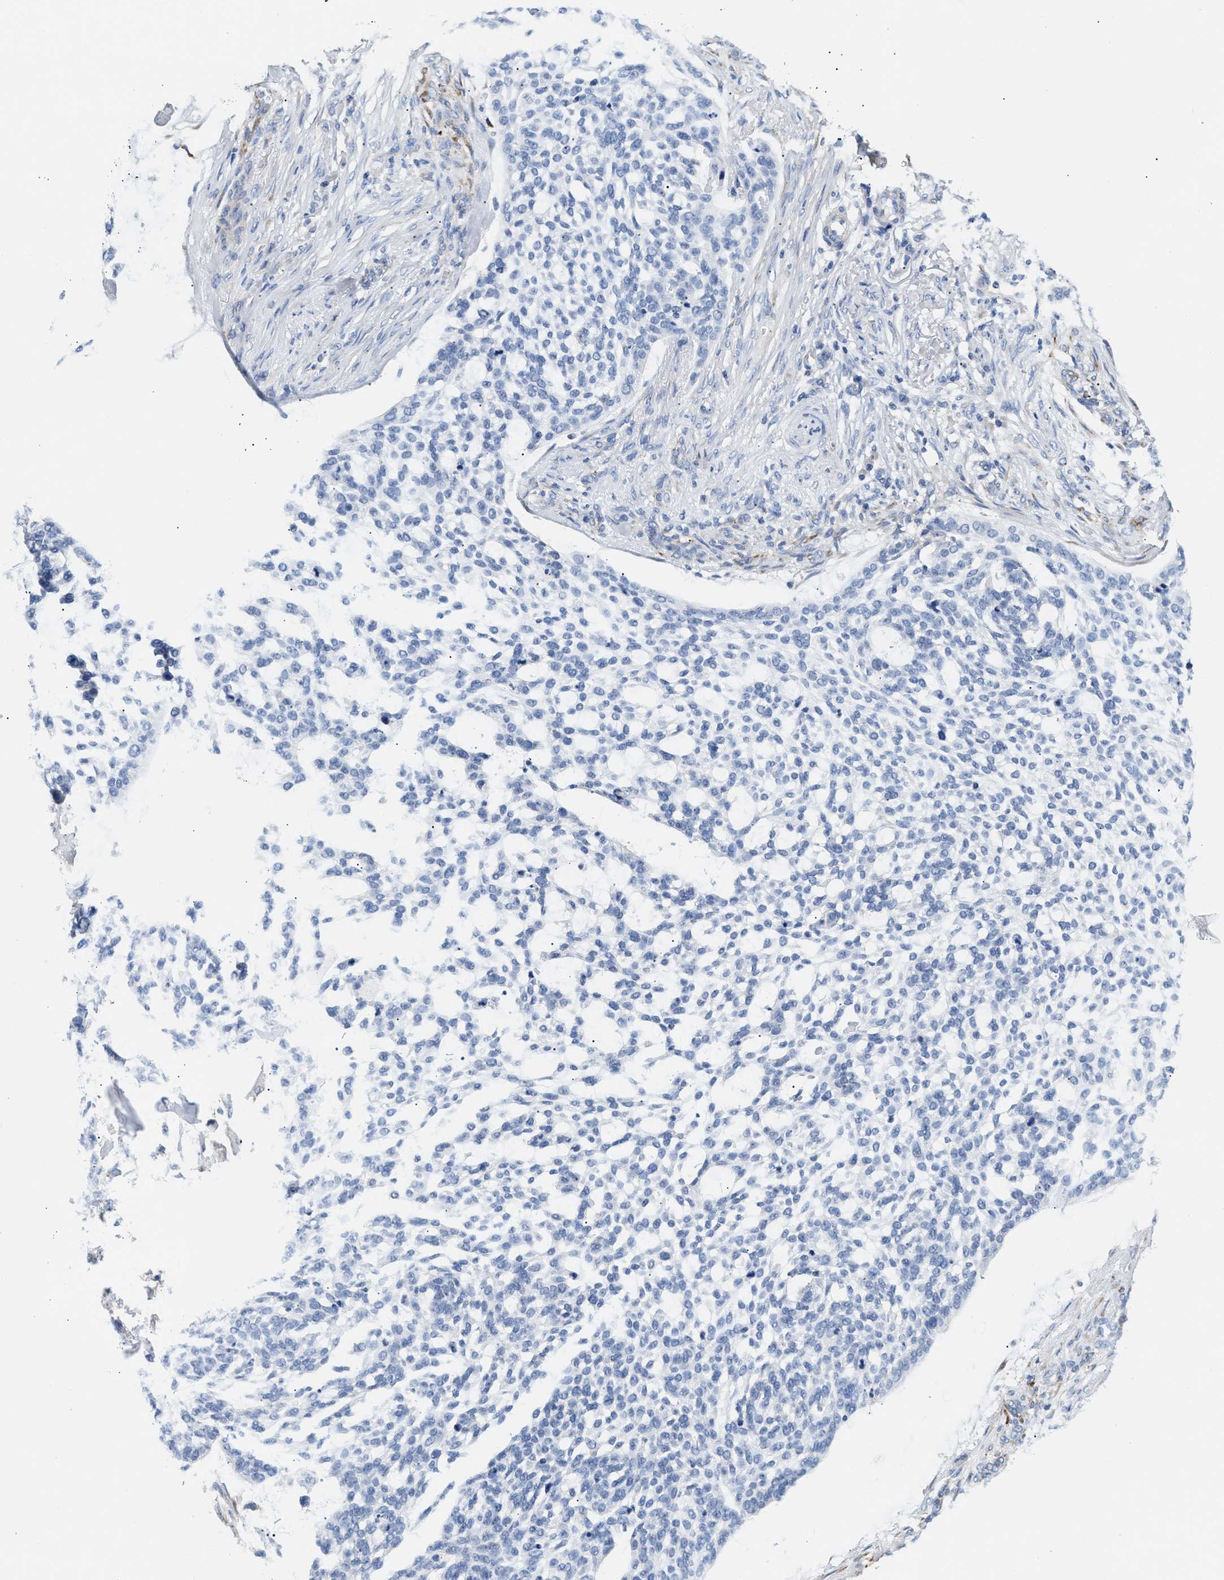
{"staining": {"intensity": "negative", "quantity": "none", "location": "none"}, "tissue": "skin cancer", "cell_type": "Tumor cells", "image_type": "cancer", "snomed": [{"axis": "morphology", "description": "Basal cell carcinoma"}, {"axis": "topography", "description": "Skin"}], "caption": "A micrograph of human basal cell carcinoma (skin) is negative for staining in tumor cells. The staining is performed using DAB brown chromogen with nuclei counter-stained in using hematoxylin.", "gene": "ACTL7B", "patient": {"sex": "female", "age": 64}}